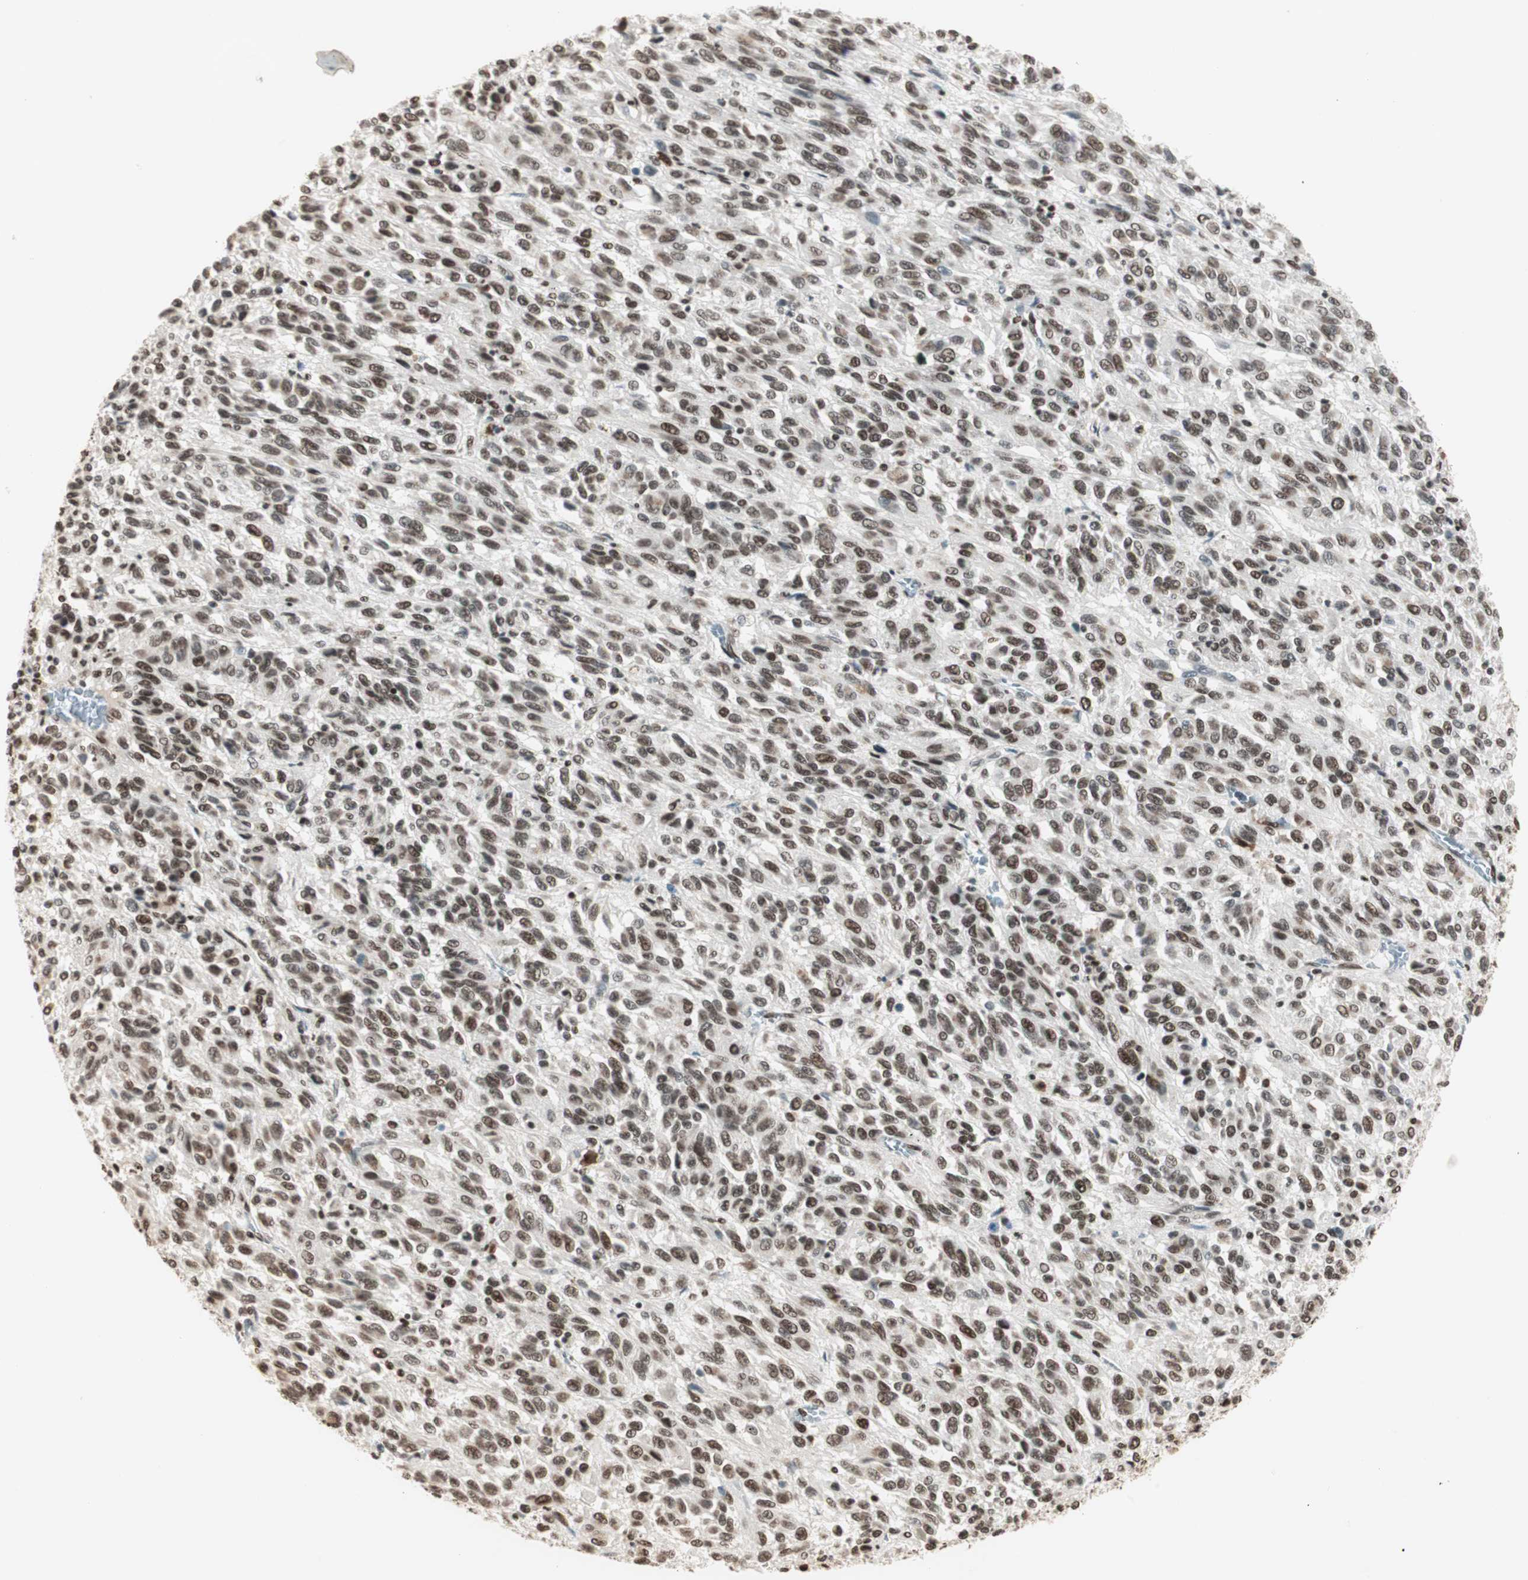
{"staining": {"intensity": "moderate", "quantity": ">75%", "location": "nuclear"}, "tissue": "melanoma", "cell_type": "Tumor cells", "image_type": "cancer", "snomed": [{"axis": "morphology", "description": "Malignant melanoma, Metastatic site"}, {"axis": "topography", "description": "Lung"}], "caption": "Protein staining of malignant melanoma (metastatic site) tissue exhibits moderate nuclear positivity in about >75% of tumor cells. The protein of interest is shown in brown color, while the nuclei are stained blue.", "gene": "SMARCE1", "patient": {"sex": "male", "age": 64}}